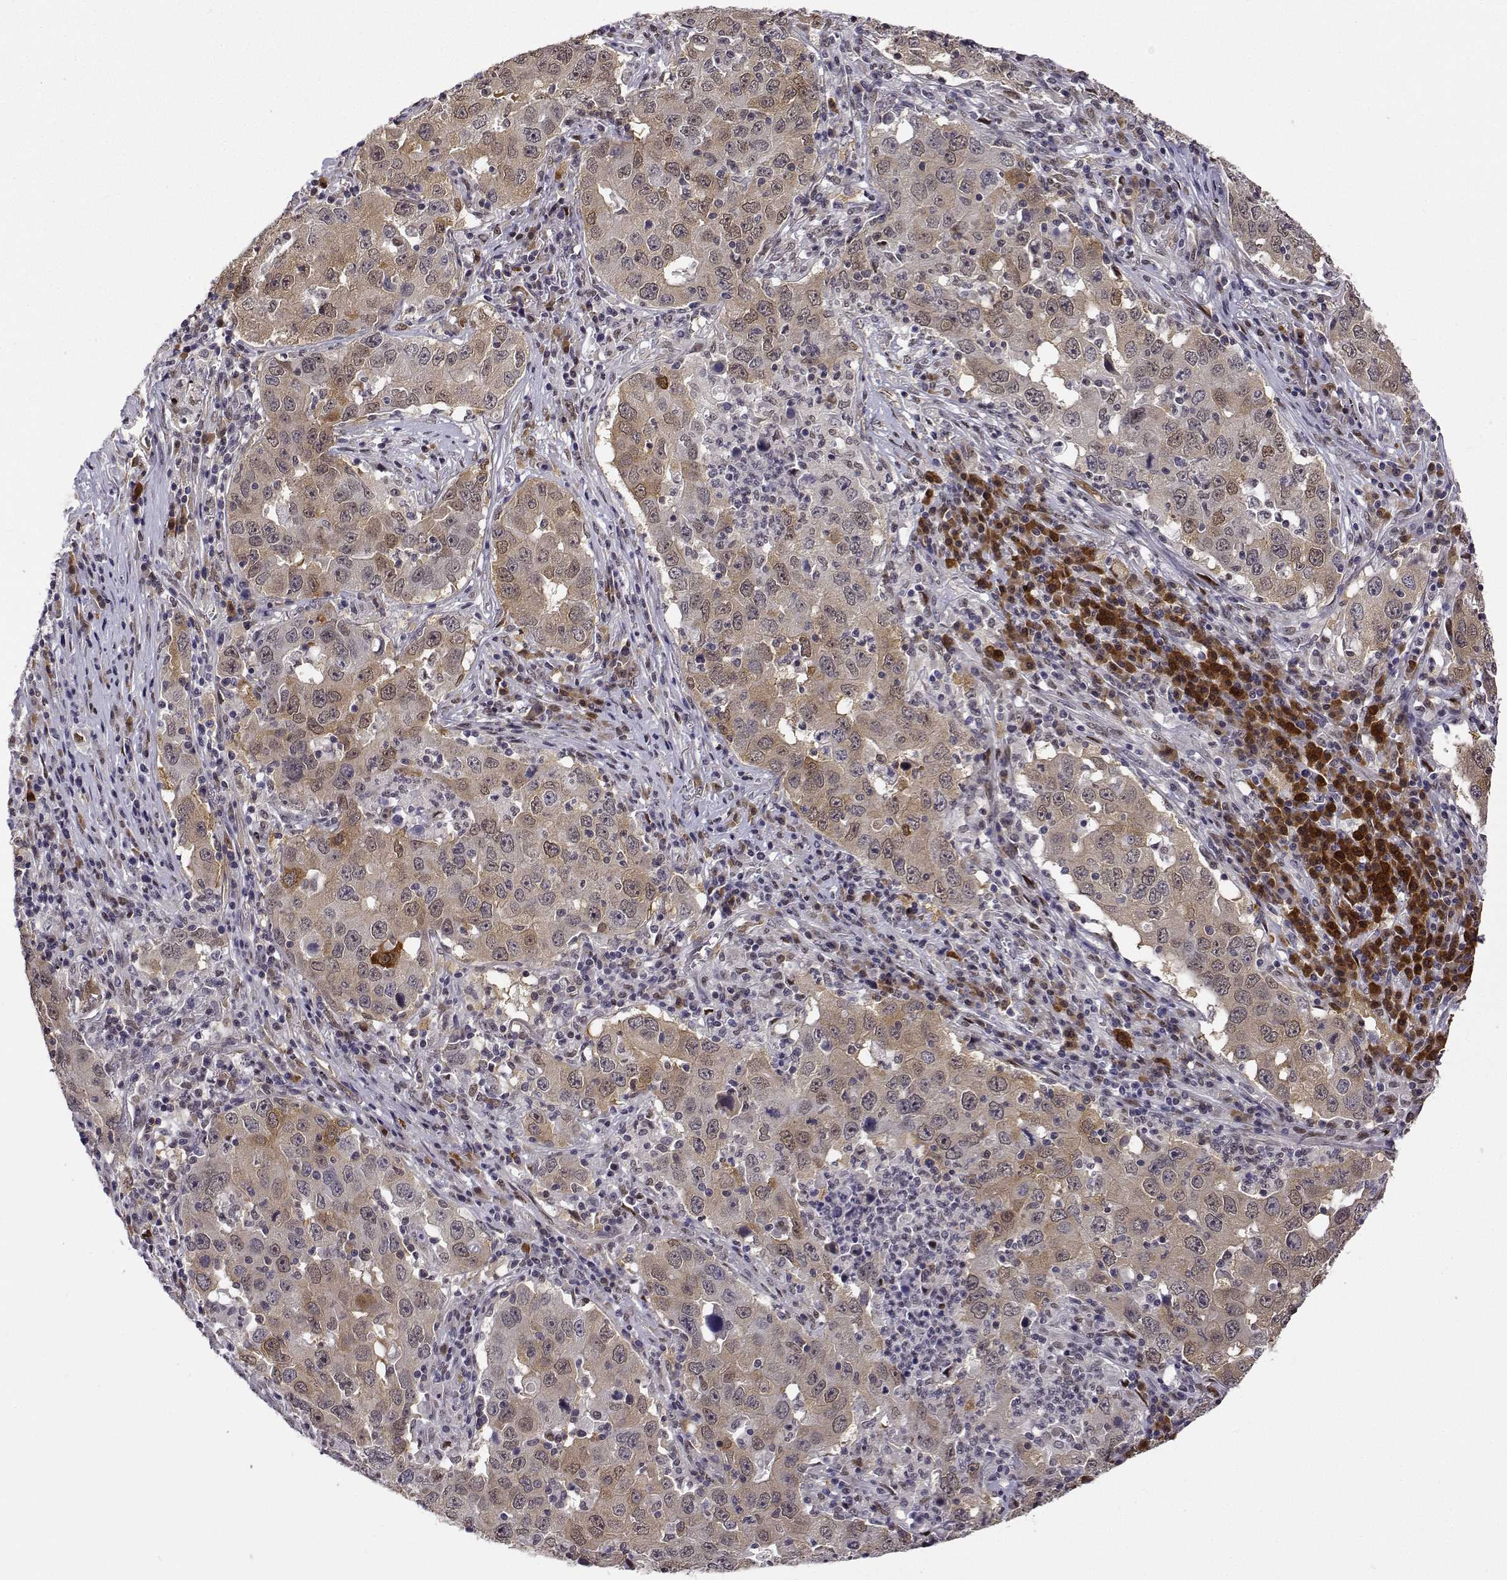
{"staining": {"intensity": "weak", "quantity": ">75%", "location": "cytoplasmic/membranous,nuclear"}, "tissue": "lung cancer", "cell_type": "Tumor cells", "image_type": "cancer", "snomed": [{"axis": "morphology", "description": "Adenocarcinoma, NOS"}, {"axis": "topography", "description": "Lung"}], "caption": "Human adenocarcinoma (lung) stained with a protein marker shows weak staining in tumor cells.", "gene": "PHGDH", "patient": {"sex": "male", "age": 73}}